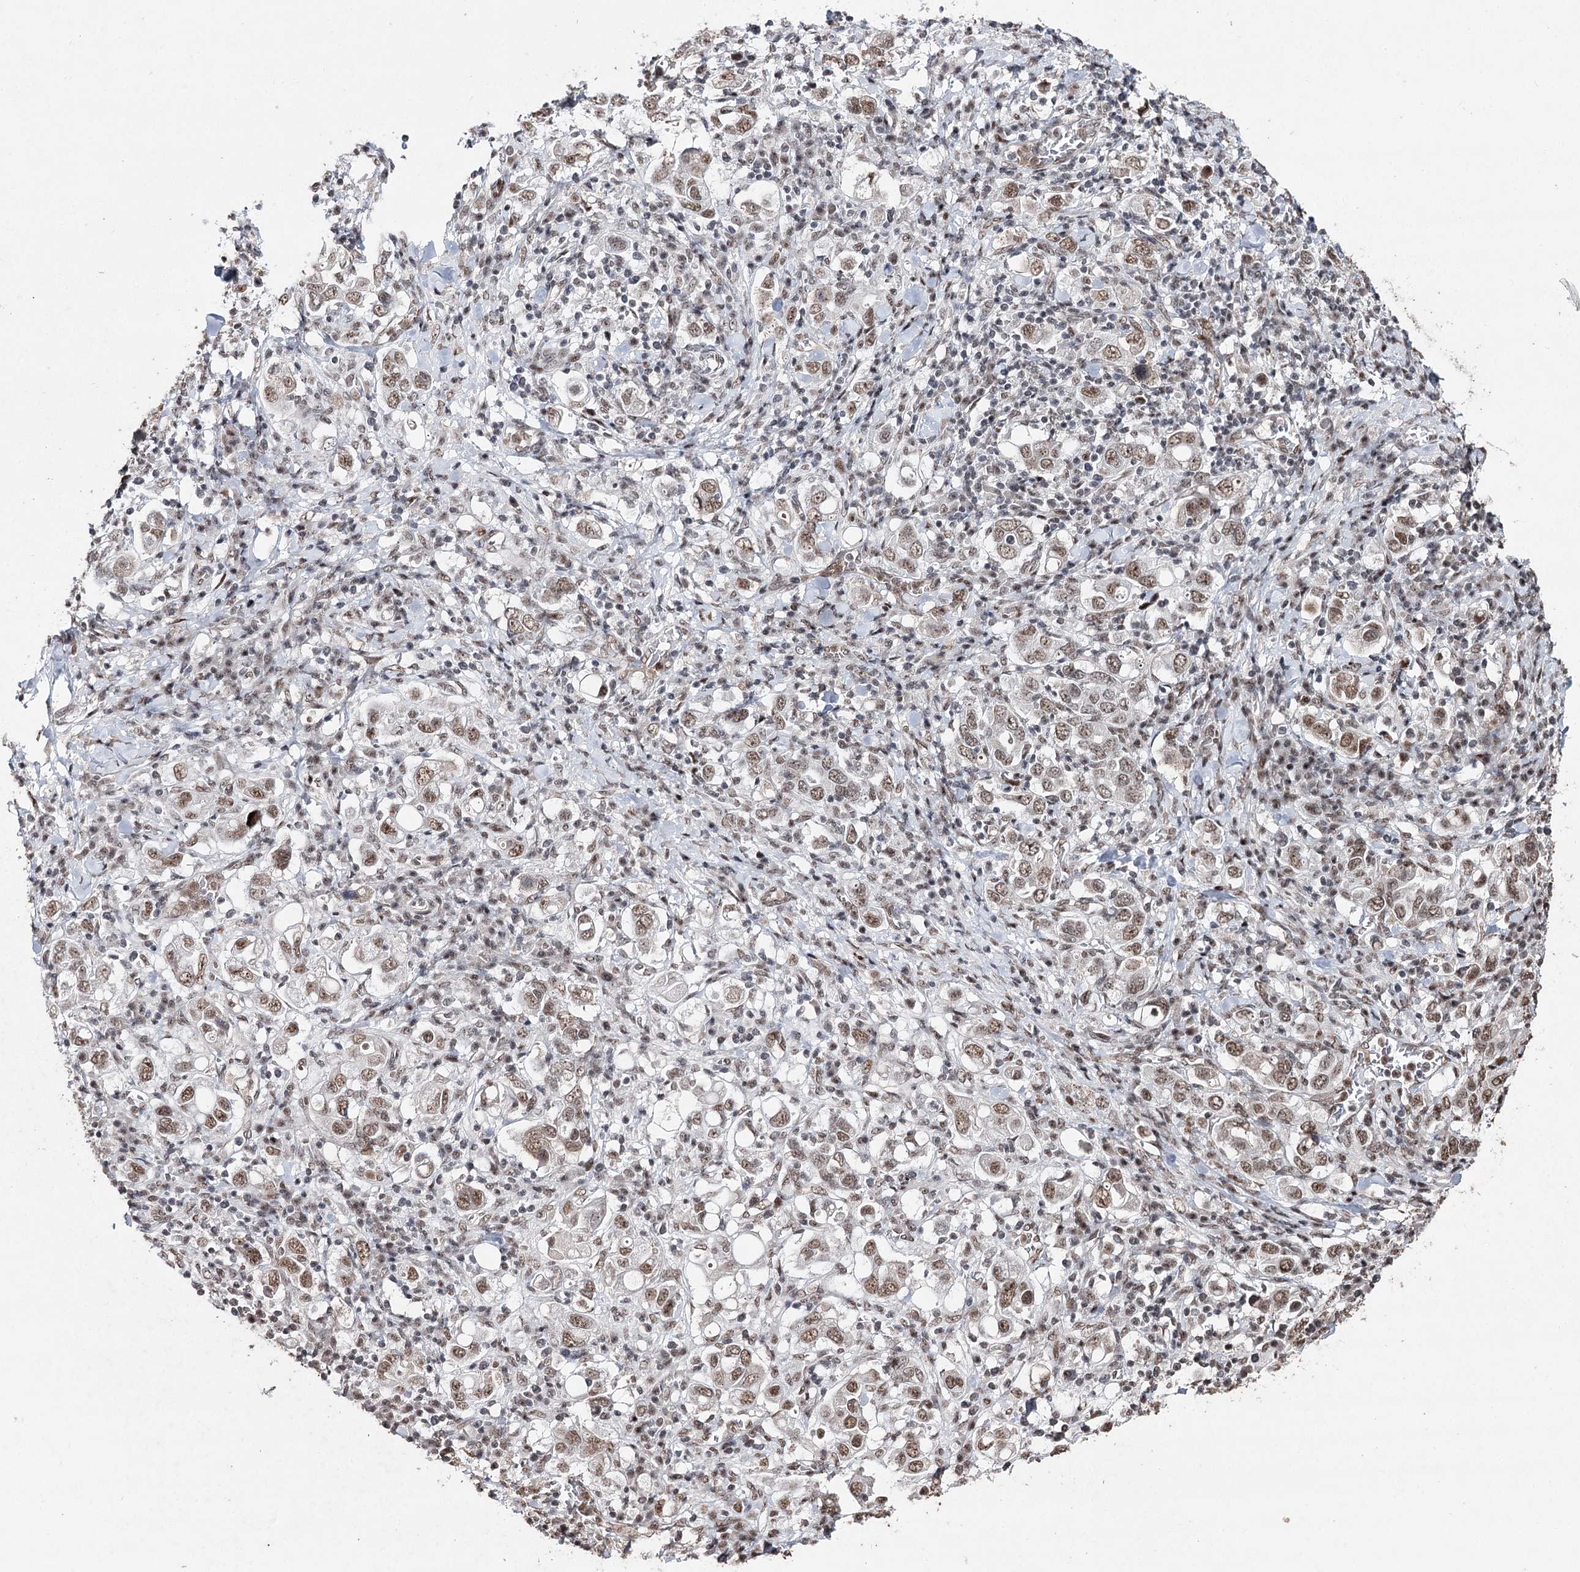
{"staining": {"intensity": "moderate", "quantity": ">75%", "location": "nuclear"}, "tissue": "stomach cancer", "cell_type": "Tumor cells", "image_type": "cancer", "snomed": [{"axis": "morphology", "description": "Adenocarcinoma, NOS"}, {"axis": "topography", "description": "Stomach, upper"}], "caption": "Protein expression analysis of stomach cancer reveals moderate nuclear expression in approximately >75% of tumor cells. The staining was performed using DAB (3,3'-diaminobenzidine), with brown indicating positive protein expression. Nuclei are stained blue with hematoxylin.", "gene": "PDCD4", "patient": {"sex": "male", "age": 62}}